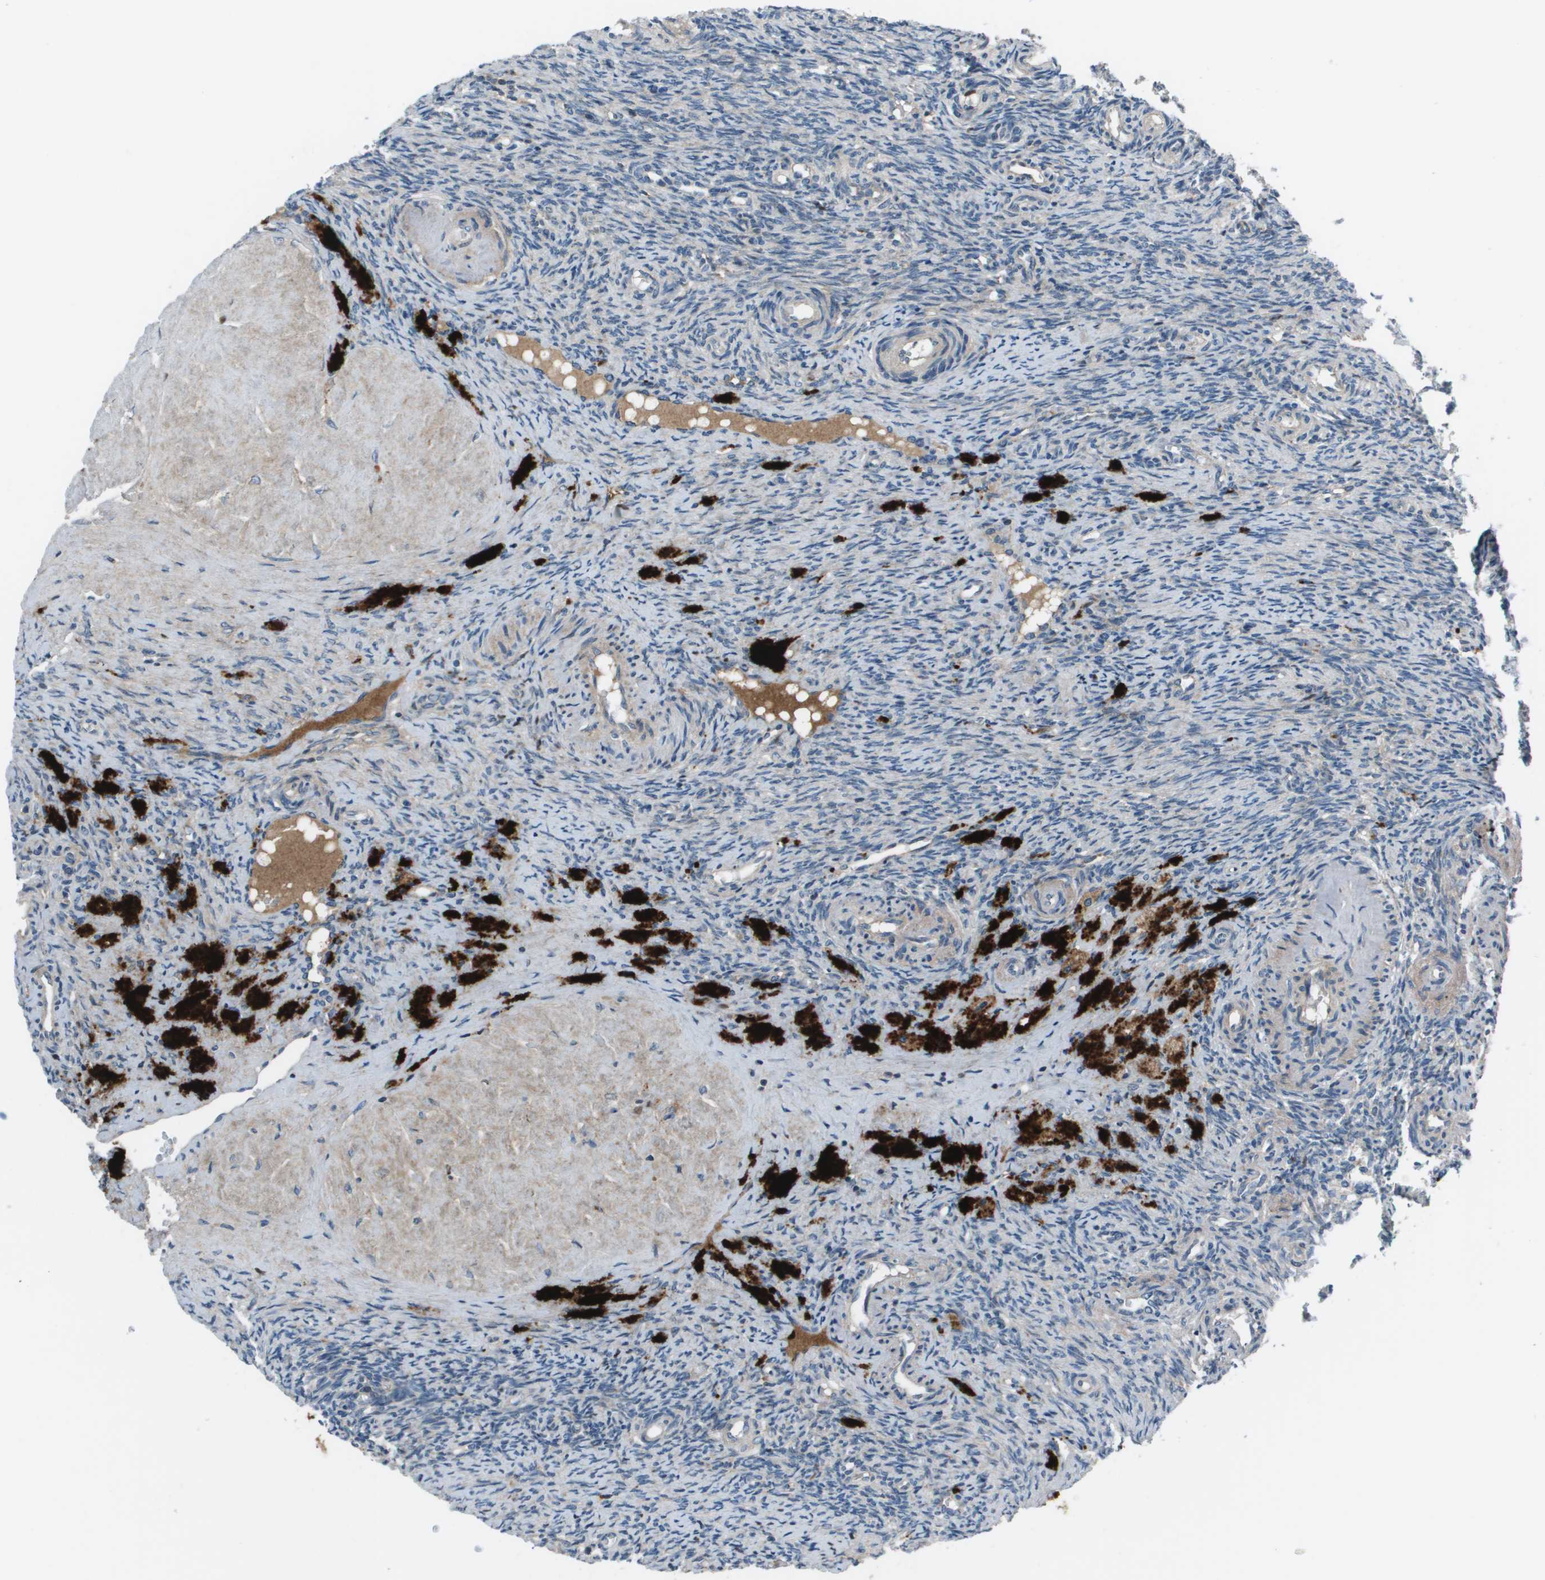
{"staining": {"intensity": "negative", "quantity": "none", "location": "none"}, "tissue": "ovary", "cell_type": "Follicle cells", "image_type": "normal", "snomed": [{"axis": "morphology", "description": "Normal tissue, NOS"}, {"axis": "topography", "description": "Ovary"}], "caption": "Immunohistochemistry of normal human ovary exhibits no staining in follicle cells. (Stains: DAB immunohistochemistry with hematoxylin counter stain, Microscopy: brightfield microscopy at high magnification).", "gene": "PCOLCE", "patient": {"sex": "female", "age": 41}}